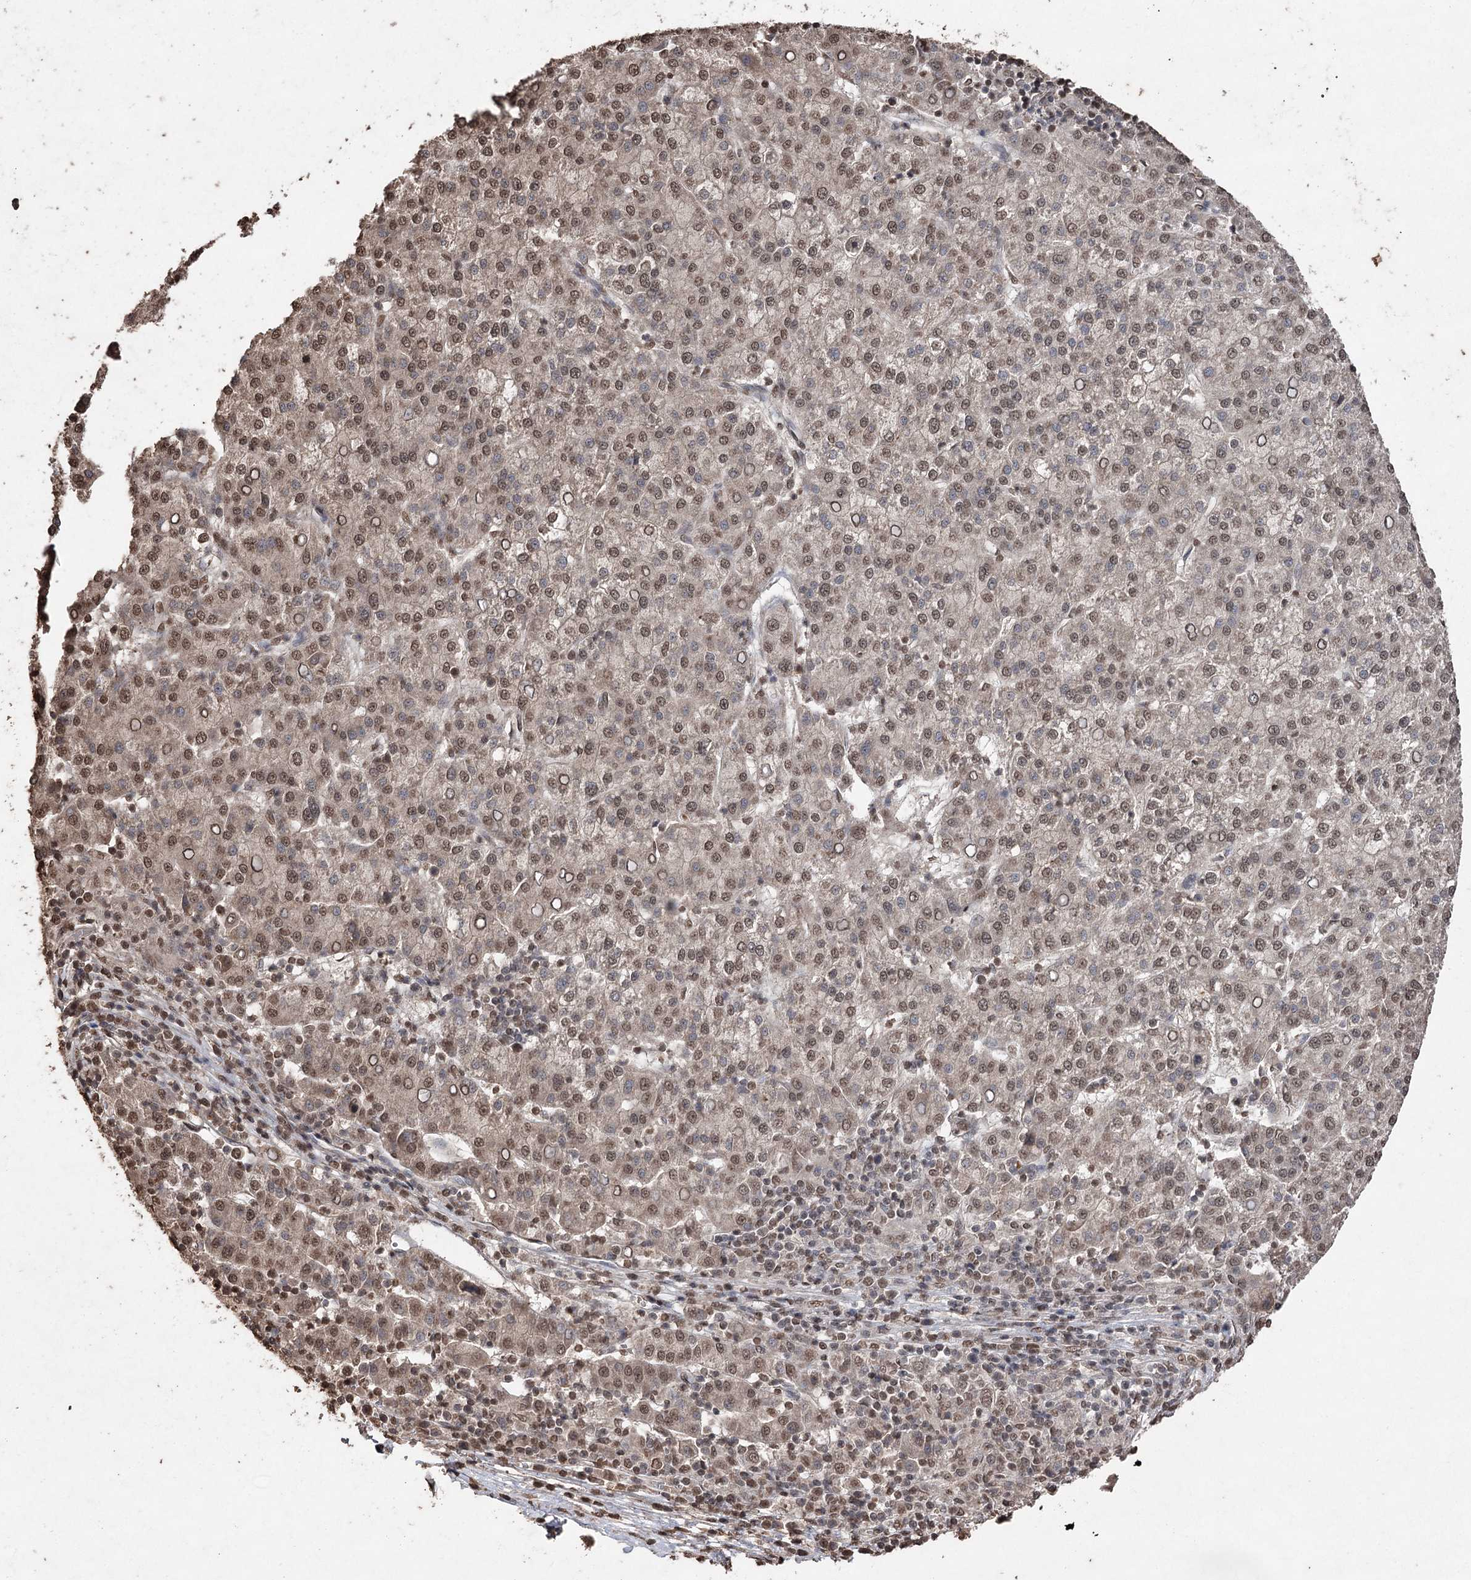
{"staining": {"intensity": "moderate", "quantity": ">75%", "location": "nuclear"}, "tissue": "liver cancer", "cell_type": "Tumor cells", "image_type": "cancer", "snomed": [{"axis": "morphology", "description": "Carcinoma, Hepatocellular, NOS"}, {"axis": "topography", "description": "Liver"}], "caption": "DAB (3,3'-diaminobenzidine) immunohistochemical staining of liver hepatocellular carcinoma demonstrates moderate nuclear protein staining in about >75% of tumor cells.", "gene": "ATG14", "patient": {"sex": "female", "age": 58}}